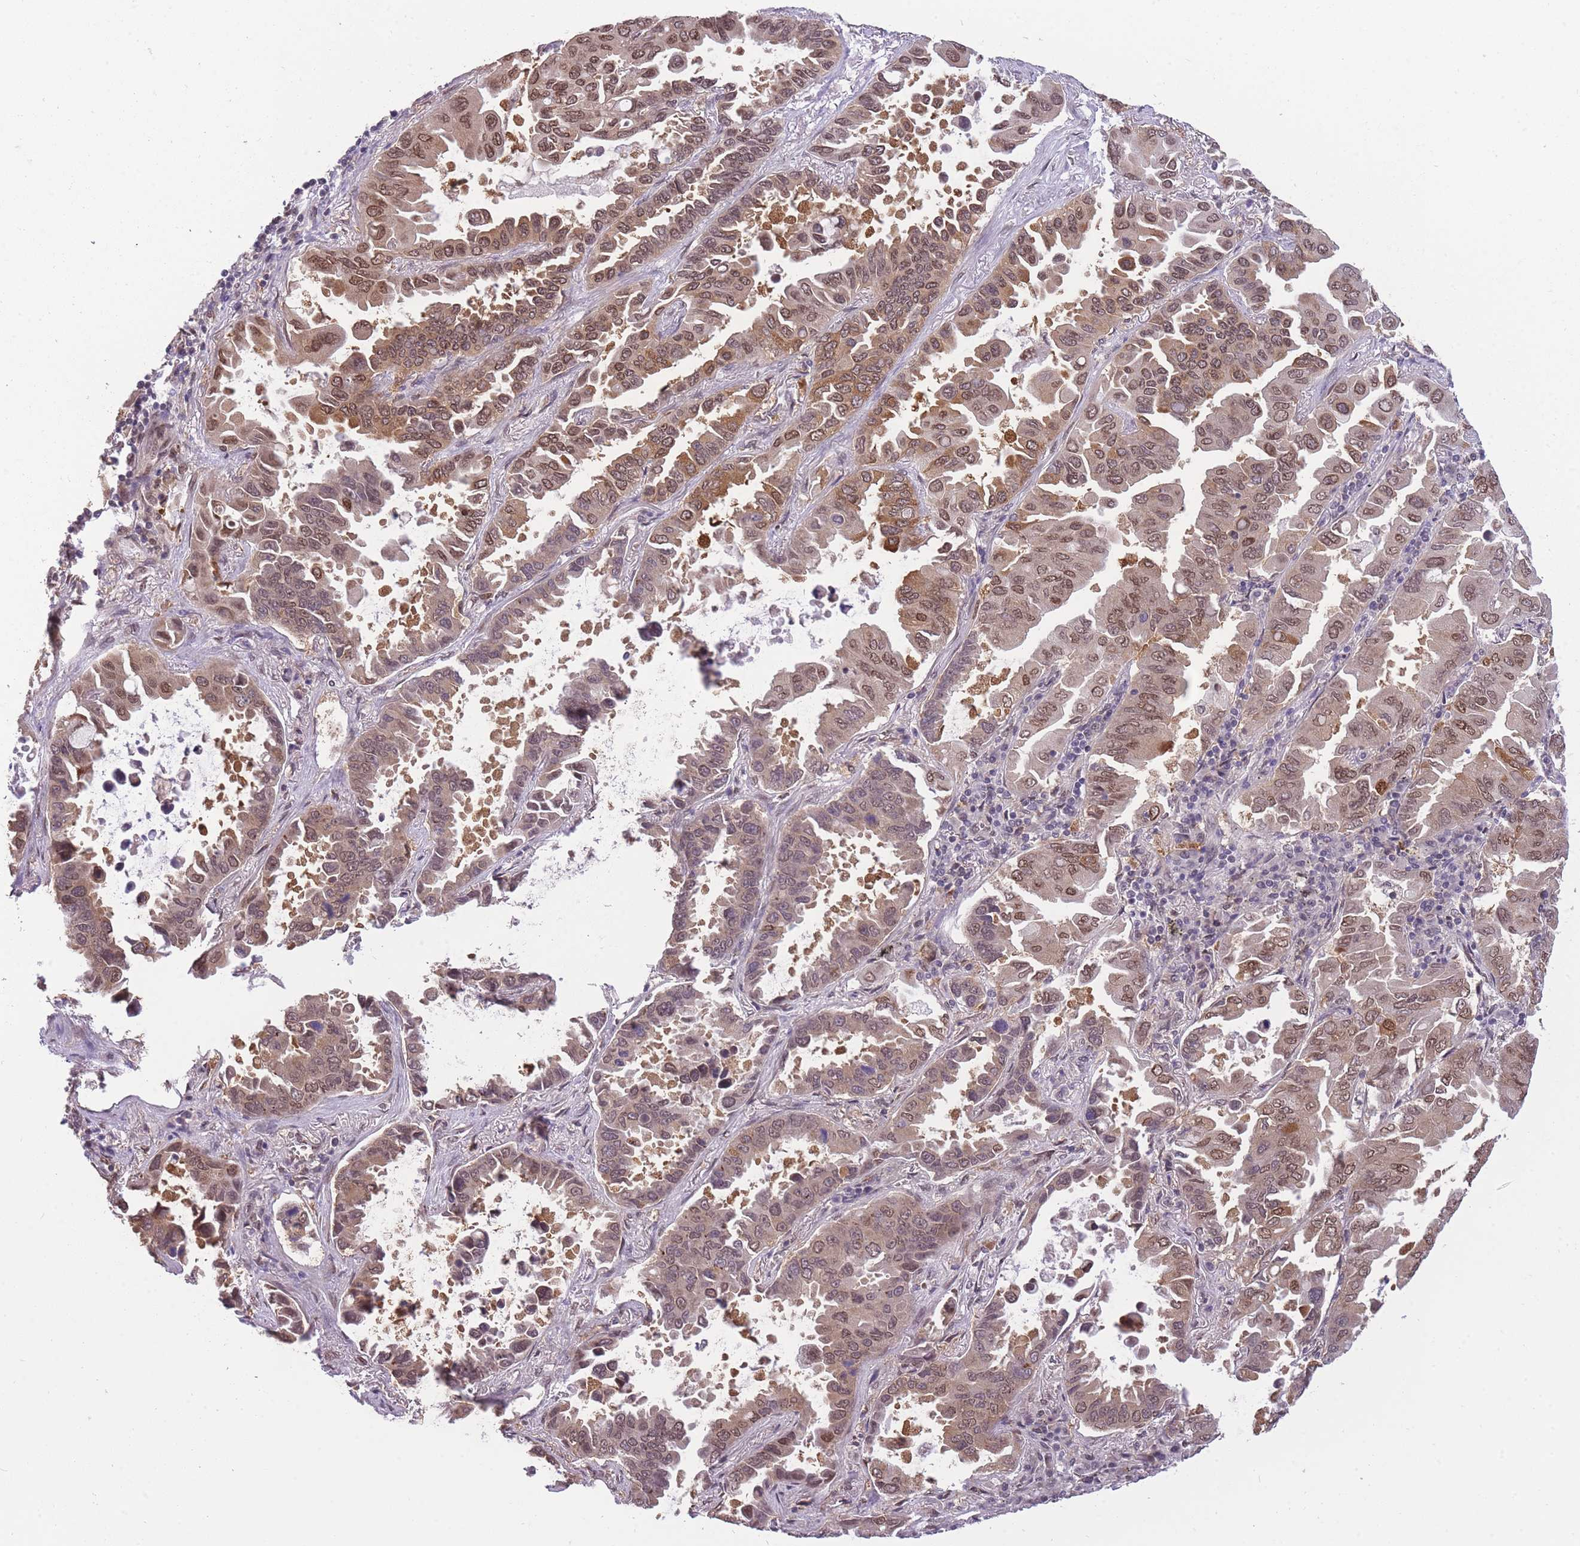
{"staining": {"intensity": "moderate", "quantity": "25%-75%", "location": "nuclear"}, "tissue": "lung cancer", "cell_type": "Tumor cells", "image_type": "cancer", "snomed": [{"axis": "morphology", "description": "Adenocarcinoma, NOS"}, {"axis": "topography", "description": "Lung"}], "caption": "This is an image of immunohistochemistry staining of lung adenocarcinoma, which shows moderate staining in the nuclear of tumor cells.", "gene": "CDIP1", "patient": {"sex": "male", "age": 64}}